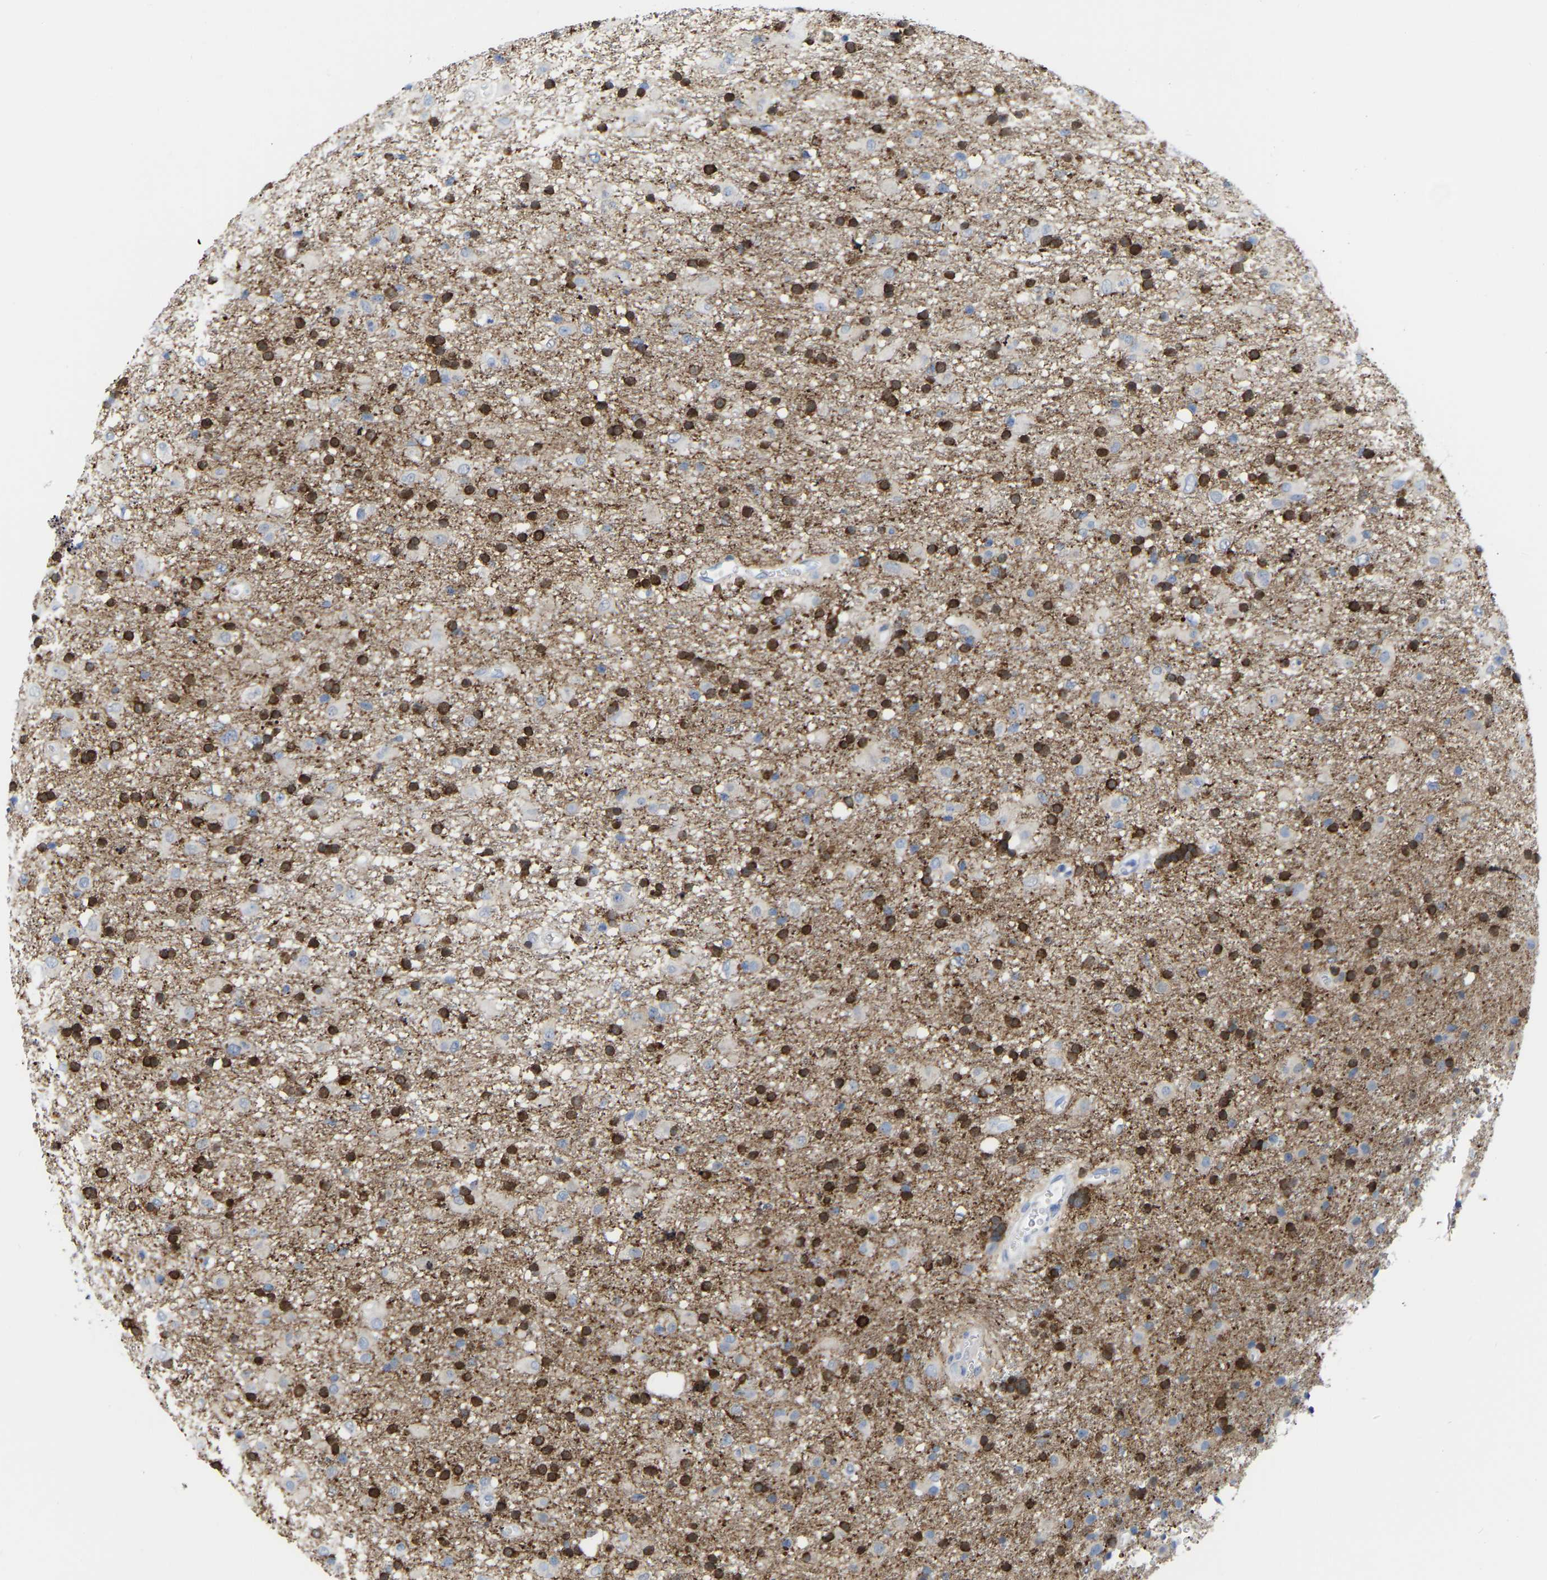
{"staining": {"intensity": "strong", "quantity": "25%-75%", "location": "cytoplasmic/membranous"}, "tissue": "glioma", "cell_type": "Tumor cells", "image_type": "cancer", "snomed": [{"axis": "morphology", "description": "Glioma, malignant, Low grade"}, {"axis": "topography", "description": "Brain"}], "caption": "Immunohistochemical staining of human glioma displays high levels of strong cytoplasmic/membranous protein expression in approximately 25%-75% of tumor cells.", "gene": "ABTB2", "patient": {"sex": "male", "age": 65}}